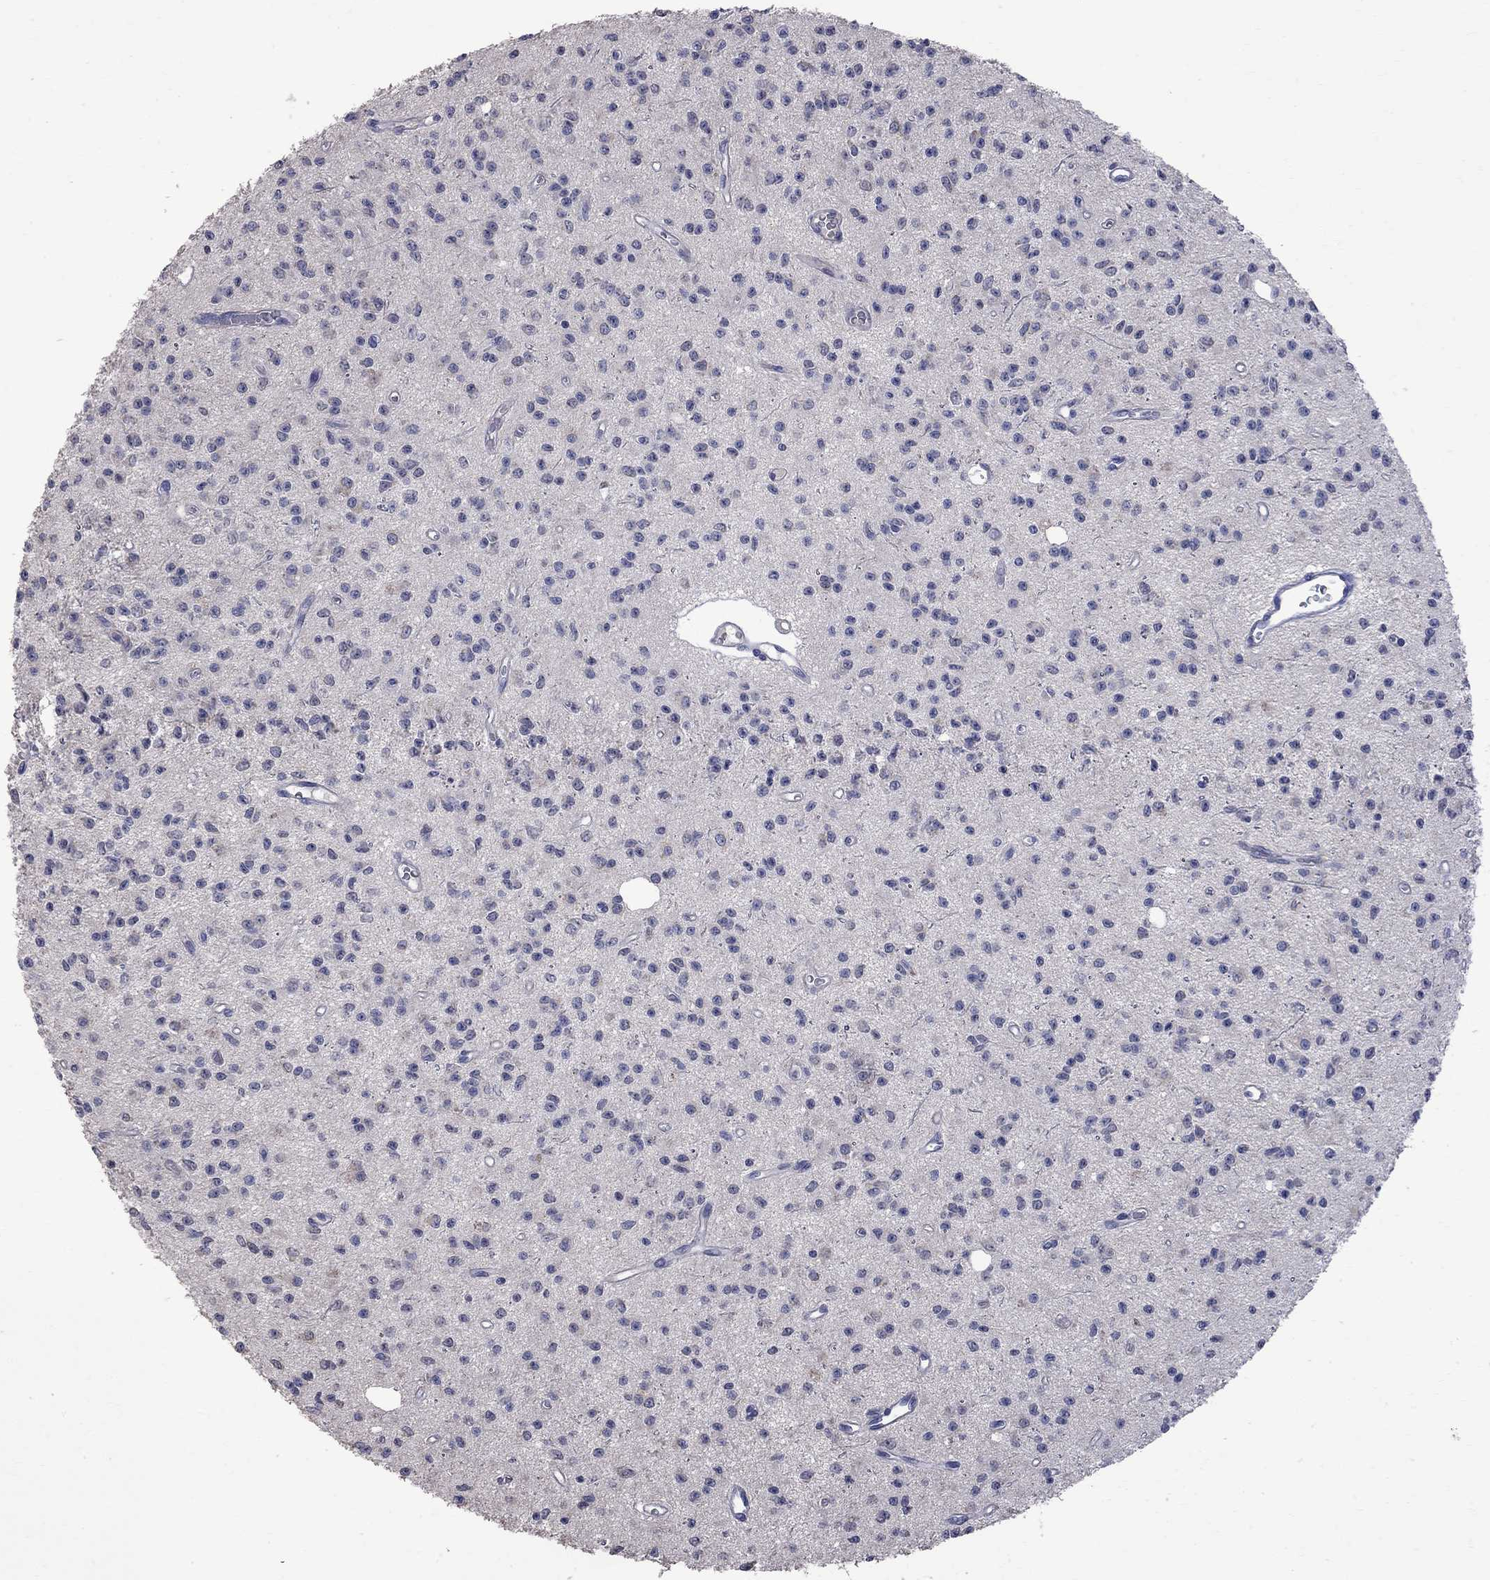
{"staining": {"intensity": "negative", "quantity": "none", "location": "none"}, "tissue": "glioma", "cell_type": "Tumor cells", "image_type": "cancer", "snomed": [{"axis": "morphology", "description": "Glioma, malignant, Low grade"}, {"axis": "topography", "description": "Brain"}], "caption": "Malignant glioma (low-grade) stained for a protein using immunohistochemistry (IHC) exhibits no staining tumor cells.", "gene": "CKAP2", "patient": {"sex": "female", "age": 45}}